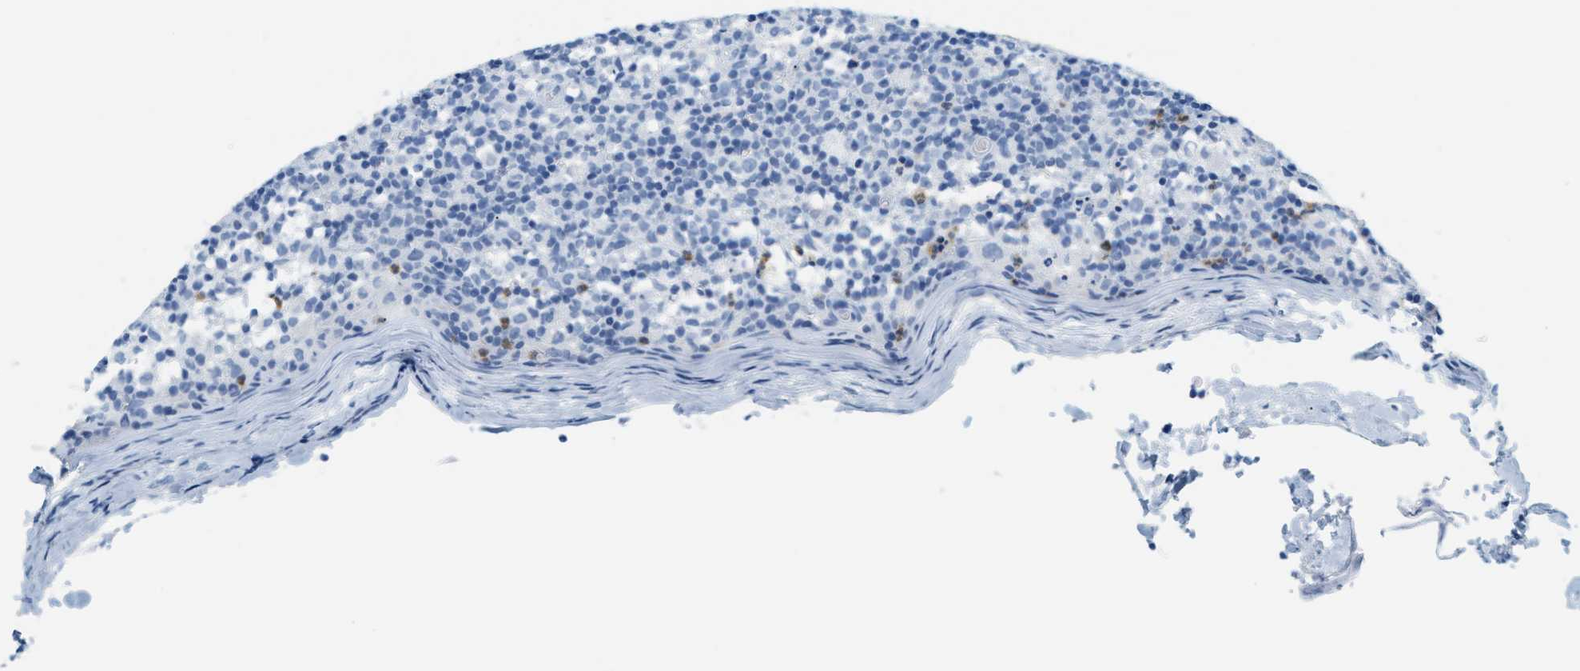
{"staining": {"intensity": "negative", "quantity": "none", "location": "none"}, "tissue": "lymph node", "cell_type": "Germinal center cells", "image_type": "normal", "snomed": [{"axis": "morphology", "description": "Normal tissue, NOS"}, {"axis": "morphology", "description": "Inflammation, NOS"}, {"axis": "topography", "description": "Lymph node"}], "caption": "DAB immunohistochemical staining of unremarkable human lymph node displays no significant expression in germinal center cells.", "gene": "LCN2", "patient": {"sex": "male", "age": 55}}